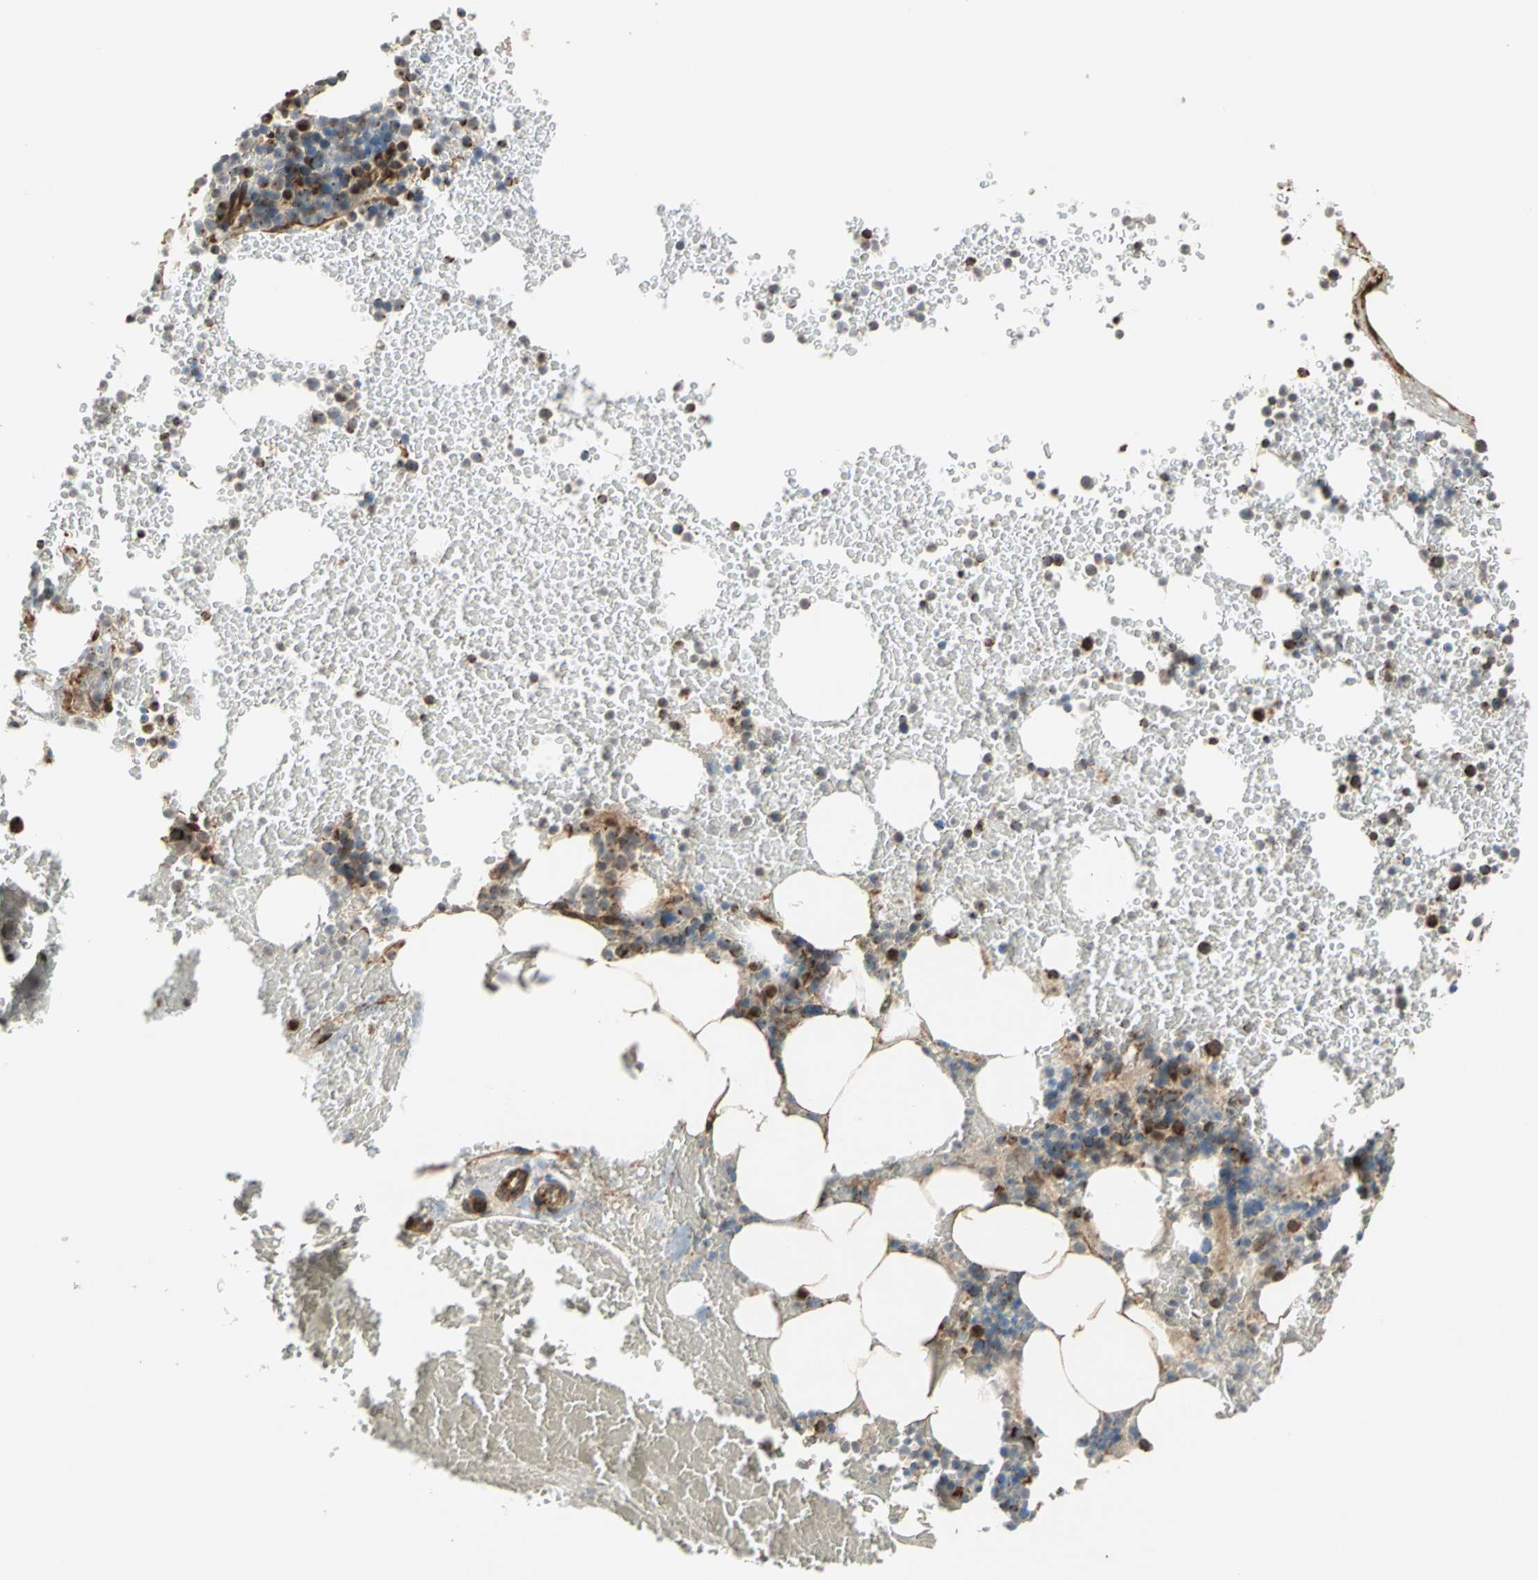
{"staining": {"intensity": "strong", "quantity": "25%-75%", "location": "cytoplasmic/membranous"}, "tissue": "bone marrow", "cell_type": "Hematopoietic cells", "image_type": "normal", "snomed": [{"axis": "morphology", "description": "Normal tissue, NOS"}, {"axis": "topography", "description": "Bone marrow"}], "caption": "This histopathology image exhibits benign bone marrow stained with IHC to label a protein in brown. The cytoplasmic/membranous of hematopoietic cells show strong positivity for the protein. Nuclei are counter-stained blue.", "gene": "MRPS22", "patient": {"sex": "female", "age": 66}}